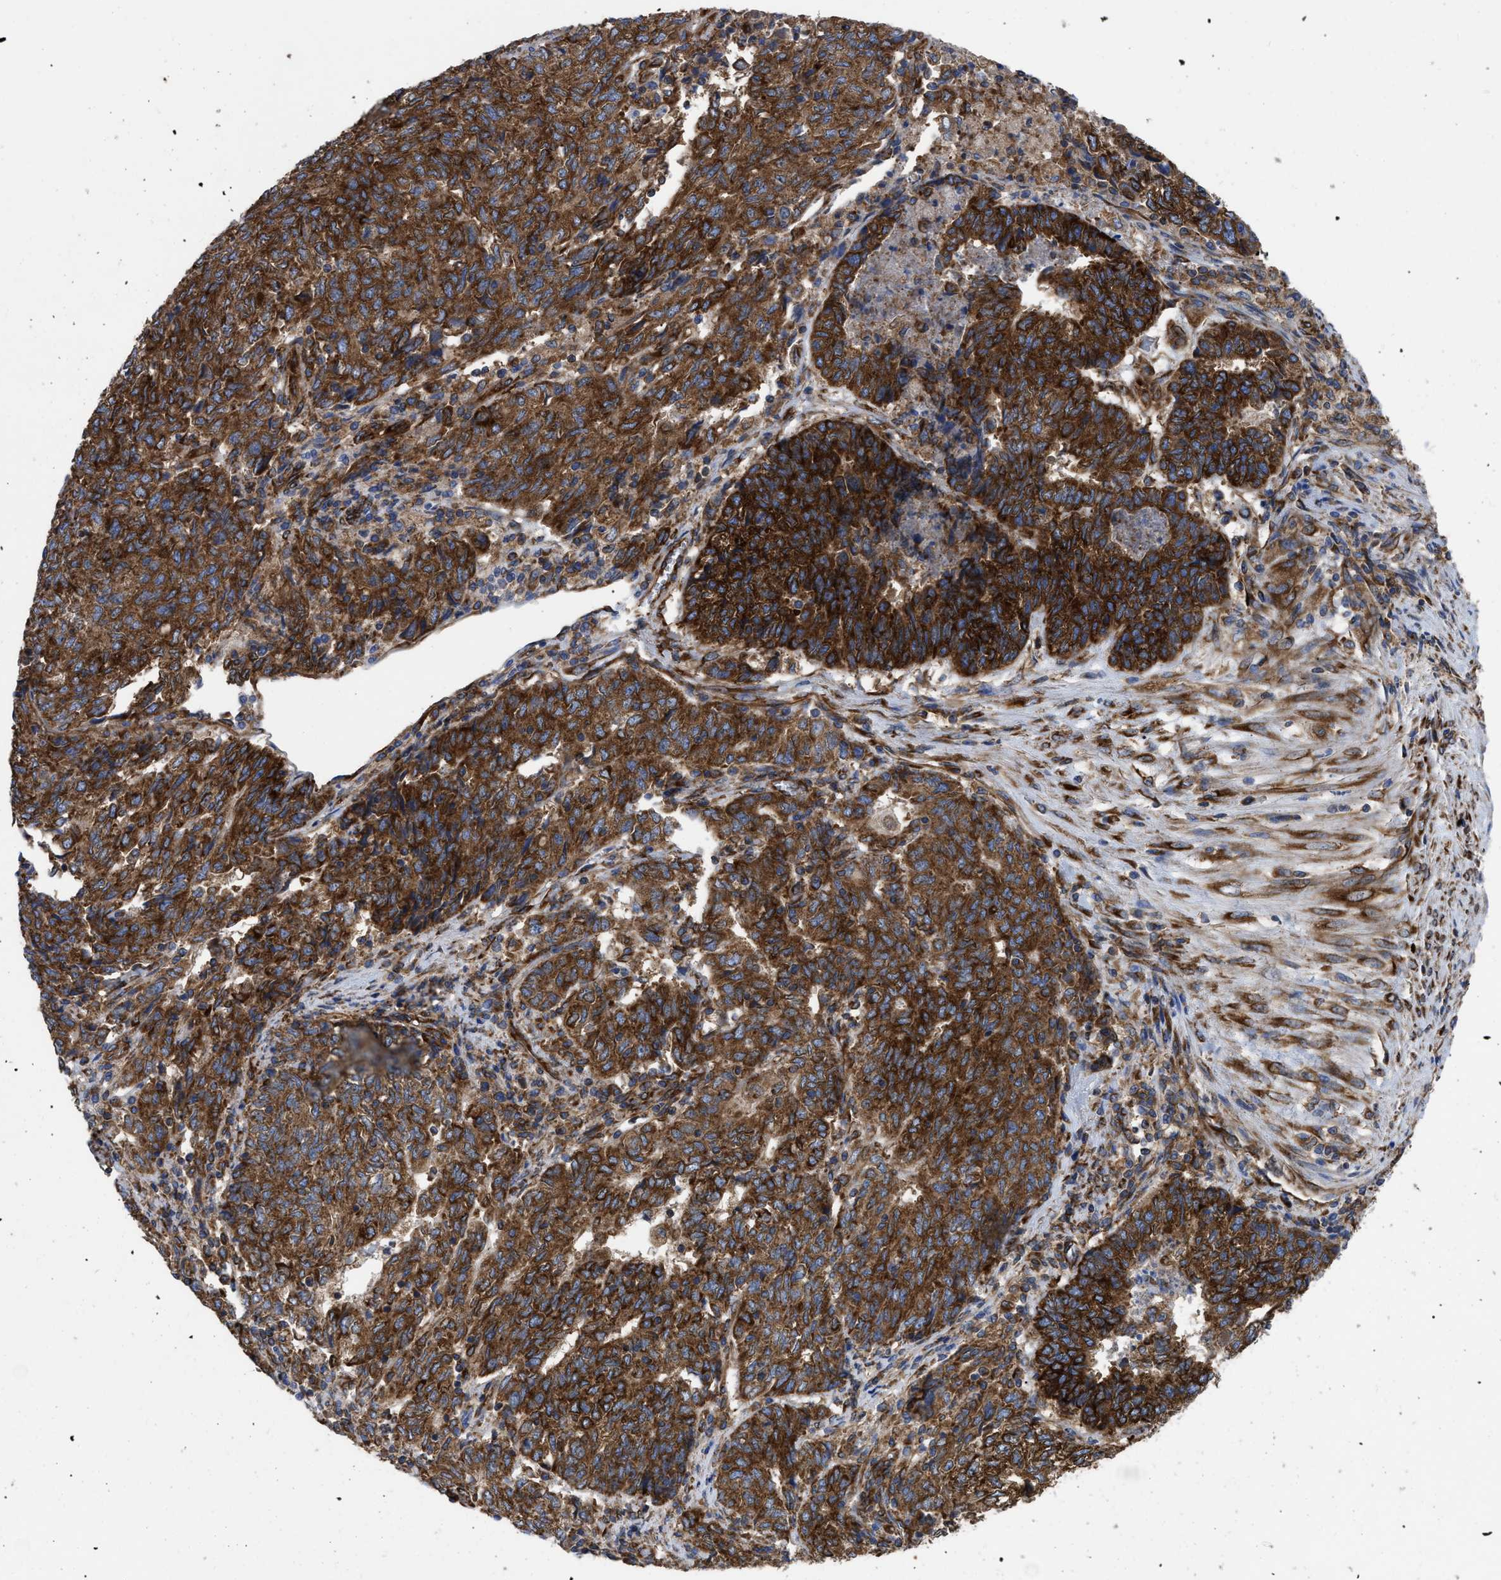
{"staining": {"intensity": "strong", "quantity": ">75%", "location": "cytoplasmic/membranous"}, "tissue": "endometrial cancer", "cell_type": "Tumor cells", "image_type": "cancer", "snomed": [{"axis": "morphology", "description": "Adenocarcinoma, NOS"}, {"axis": "topography", "description": "Endometrium"}], "caption": "High-power microscopy captured an IHC photomicrograph of endometrial cancer (adenocarcinoma), revealing strong cytoplasmic/membranous expression in about >75% of tumor cells.", "gene": "FAM120A", "patient": {"sex": "female", "age": 80}}